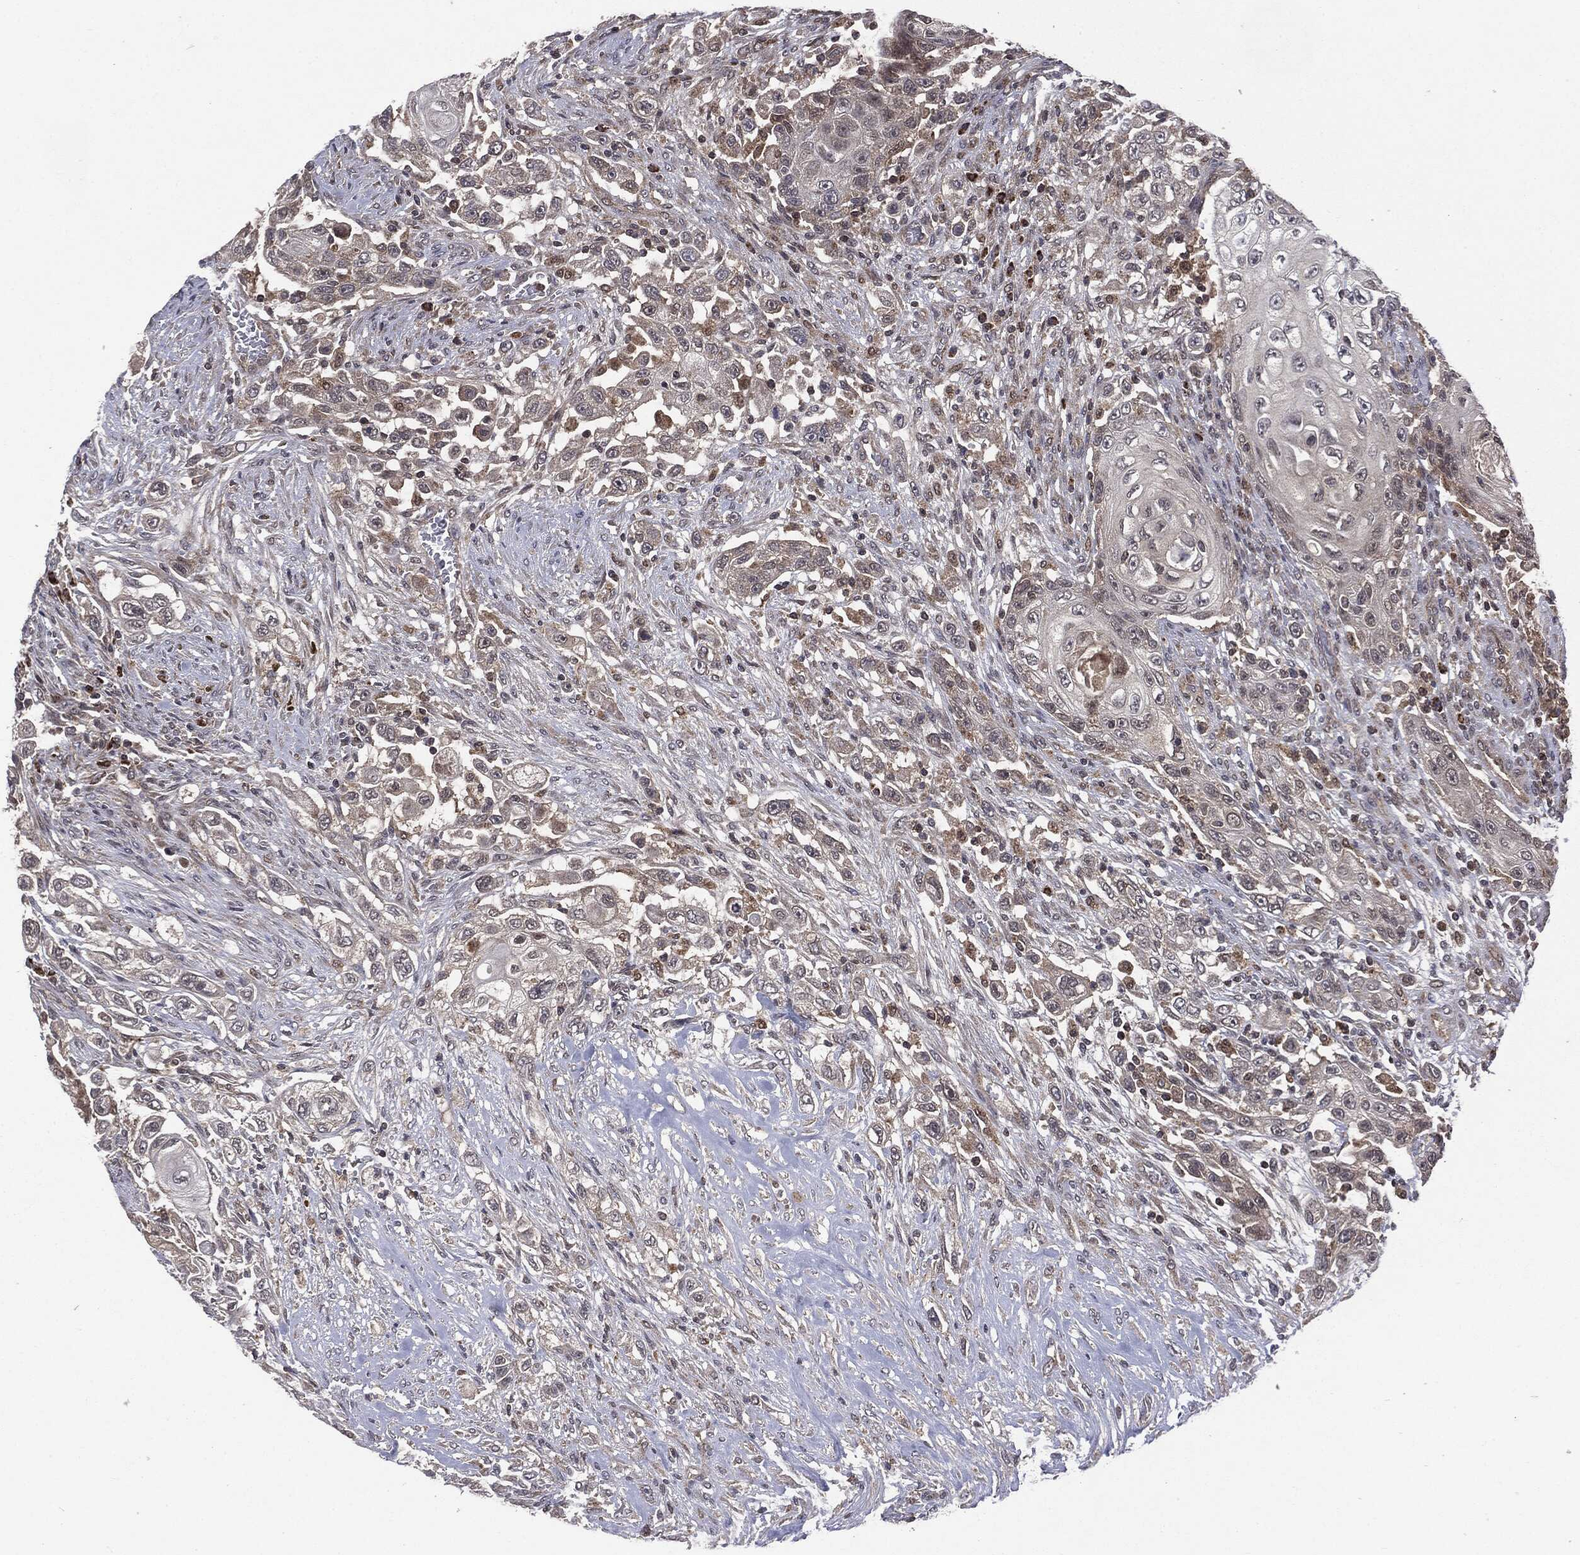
{"staining": {"intensity": "negative", "quantity": "none", "location": "none"}, "tissue": "urothelial cancer", "cell_type": "Tumor cells", "image_type": "cancer", "snomed": [{"axis": "morphology", "description": "Urothelial carcinoma, High grade"}, {"axis": "topography", "description": "Urinary bladder"}], "caption": "Image shows no protein staining in tumor cells of urothelial cancer tissue.", "gene": "PTPA", "patient": {"sex": "female", "age": 56}}